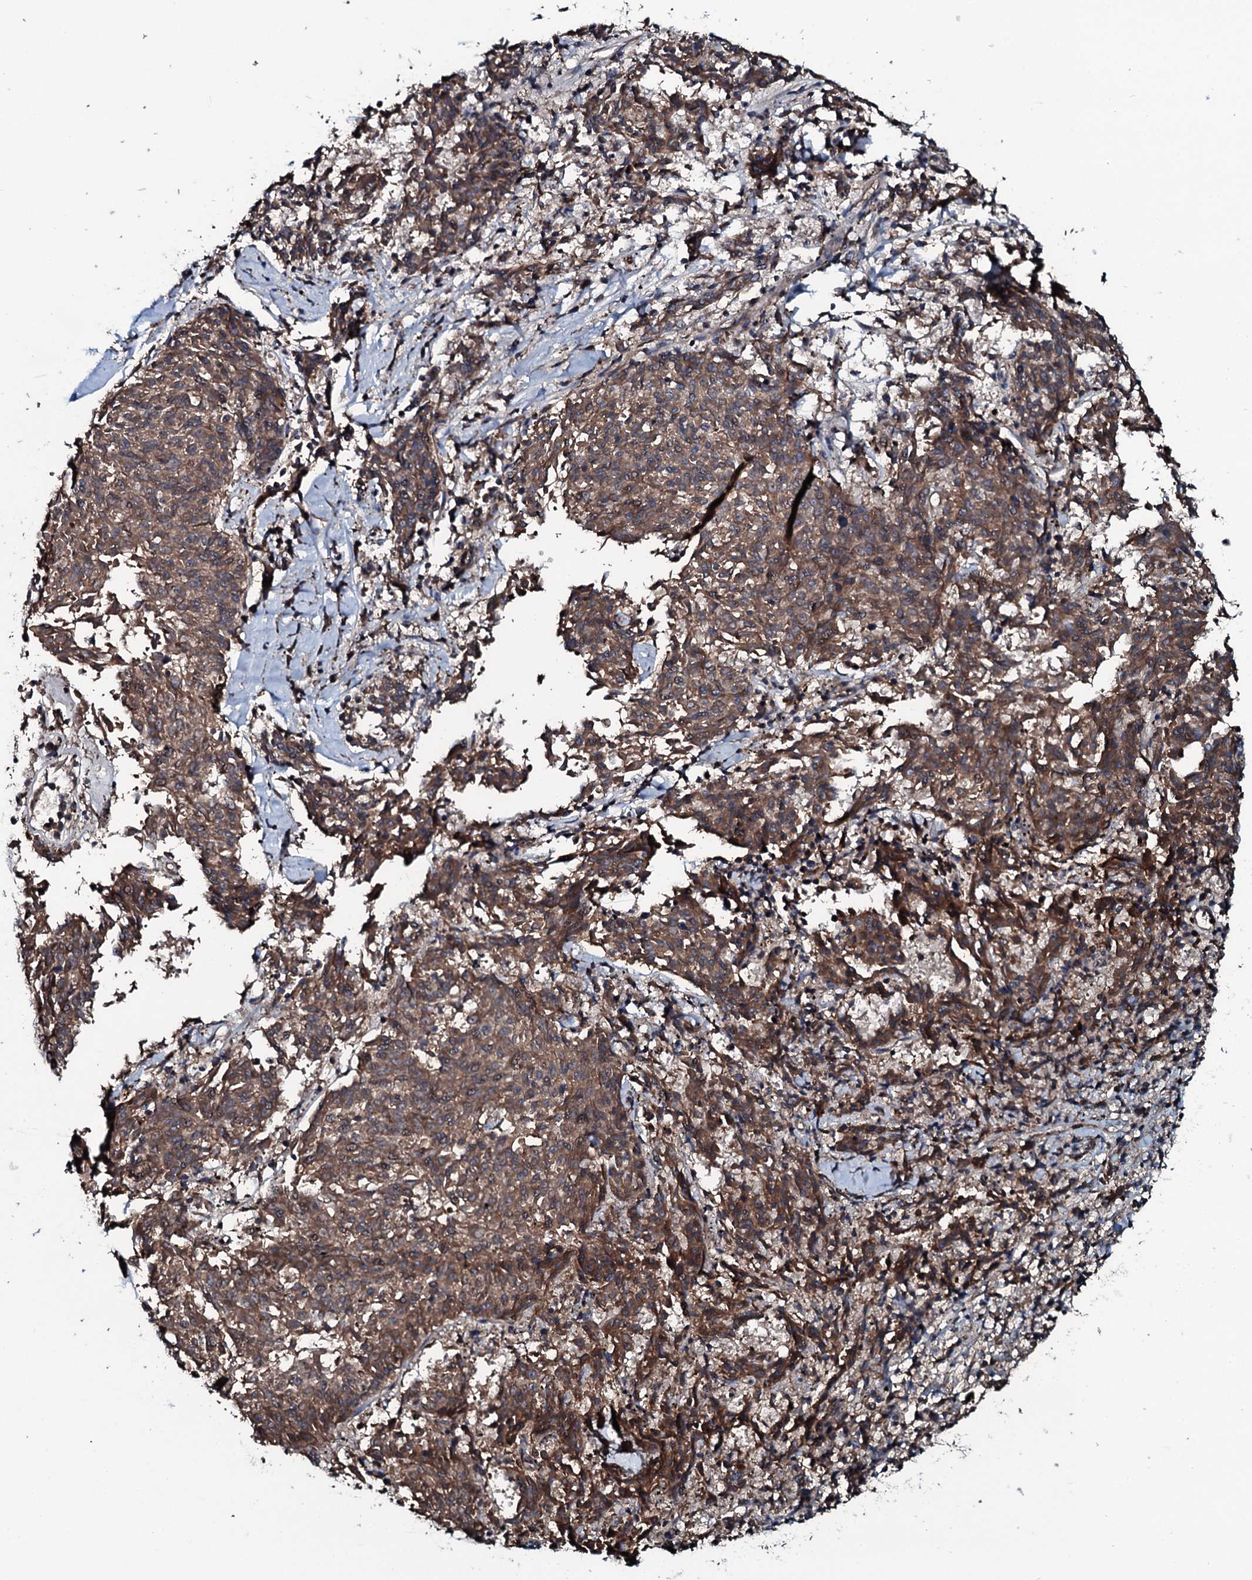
{"staining": {"intensity": "moderate", "quantity": ">75%", "location": "cytoplasmic/membranous"}, "tissue": "melanoma", "cell_type": "Tumor cells", "image_type": "cancer", "snomed": [{"axis": "morphology", "description": "Malignant melanoma, NOS"}, {"axis": "topography", "description": "Skin"}], "caption": "A high-resolution micrograph shows immunohistochemistry (IHC) staining of melanoma, which demonstrates moderate cytoplasmic/membranous staining in about >75% of tumor cells. (brown staining indicates protein expression, while blue staining denotes nuclei).", "gene": "TRIM7", "patient": {"sex": "female", "age": 72}}